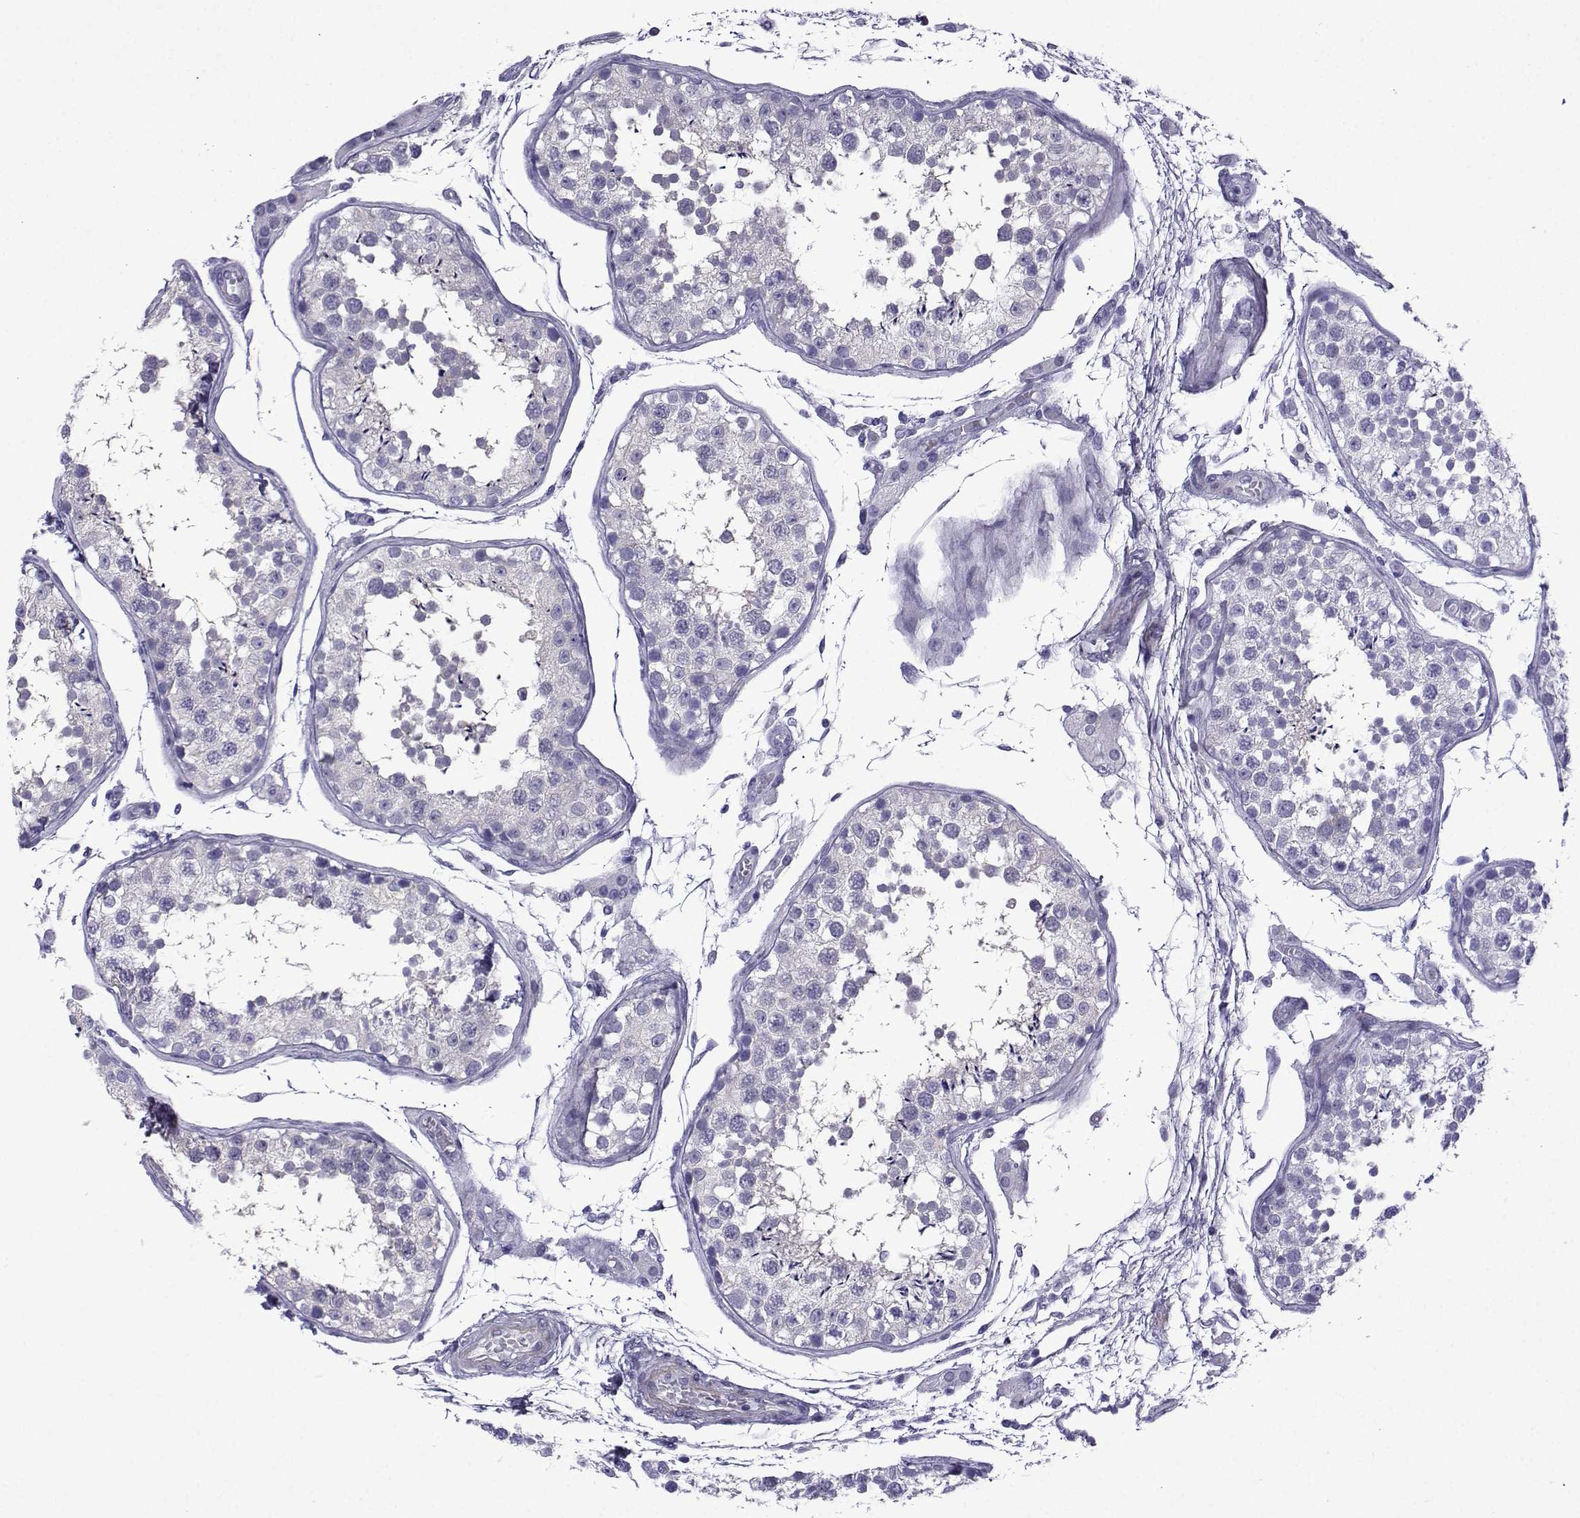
{"staining": {"intensity": "negative", "quantity": "none", "location": "none"}, "tissue": "testis", "cell_type": "Cells in seminiferous ducts", "image_type": "normal", "snomed": [{"axis": "morphology", "description": "Normal tissue, NOS"}, {"axis": "topography", "description": "Testis"}], "caption": "DAB (3,3'-diaminobenzidine) immunohistochemical staining of unremarkable testis reveals no significant expression in cells in seminiferous ducts.", "gene": "KCNF1", "patient": {"sex": "male", "age": 29}}